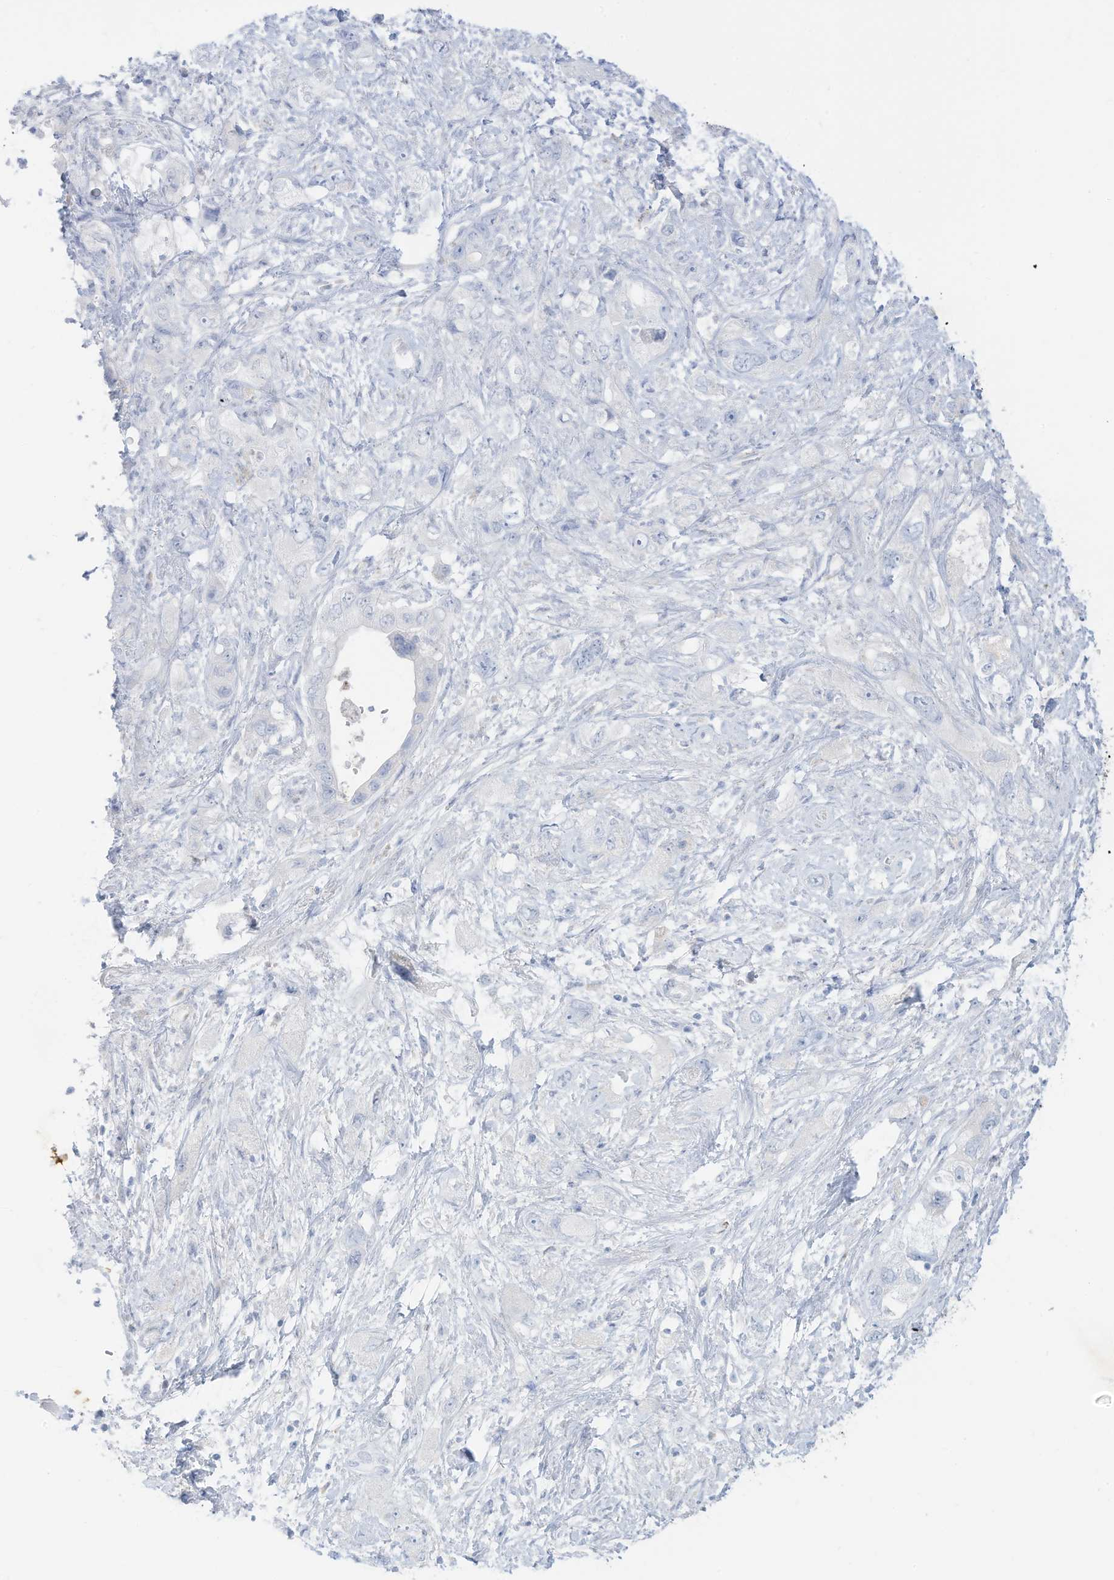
{"staining": {"intensity": "negative", "quantity": "none", "location": "none"}, "tissue": "pancreatic cancer", "cell_type": "Tumor cells", "image_type": "cancer", "snomed": [{"axis": "morphology", "description": "Adenocarcinoma, NOS"}, {"axis": "topography", "description": "Pancreas"}], "caption": "Image shows no protein expression in tumor cells of pancreatic cancer (adenocarcinoma) tissue.", "gene": "HSD17B13", "patient": {"sex": "female", "age": 73}}